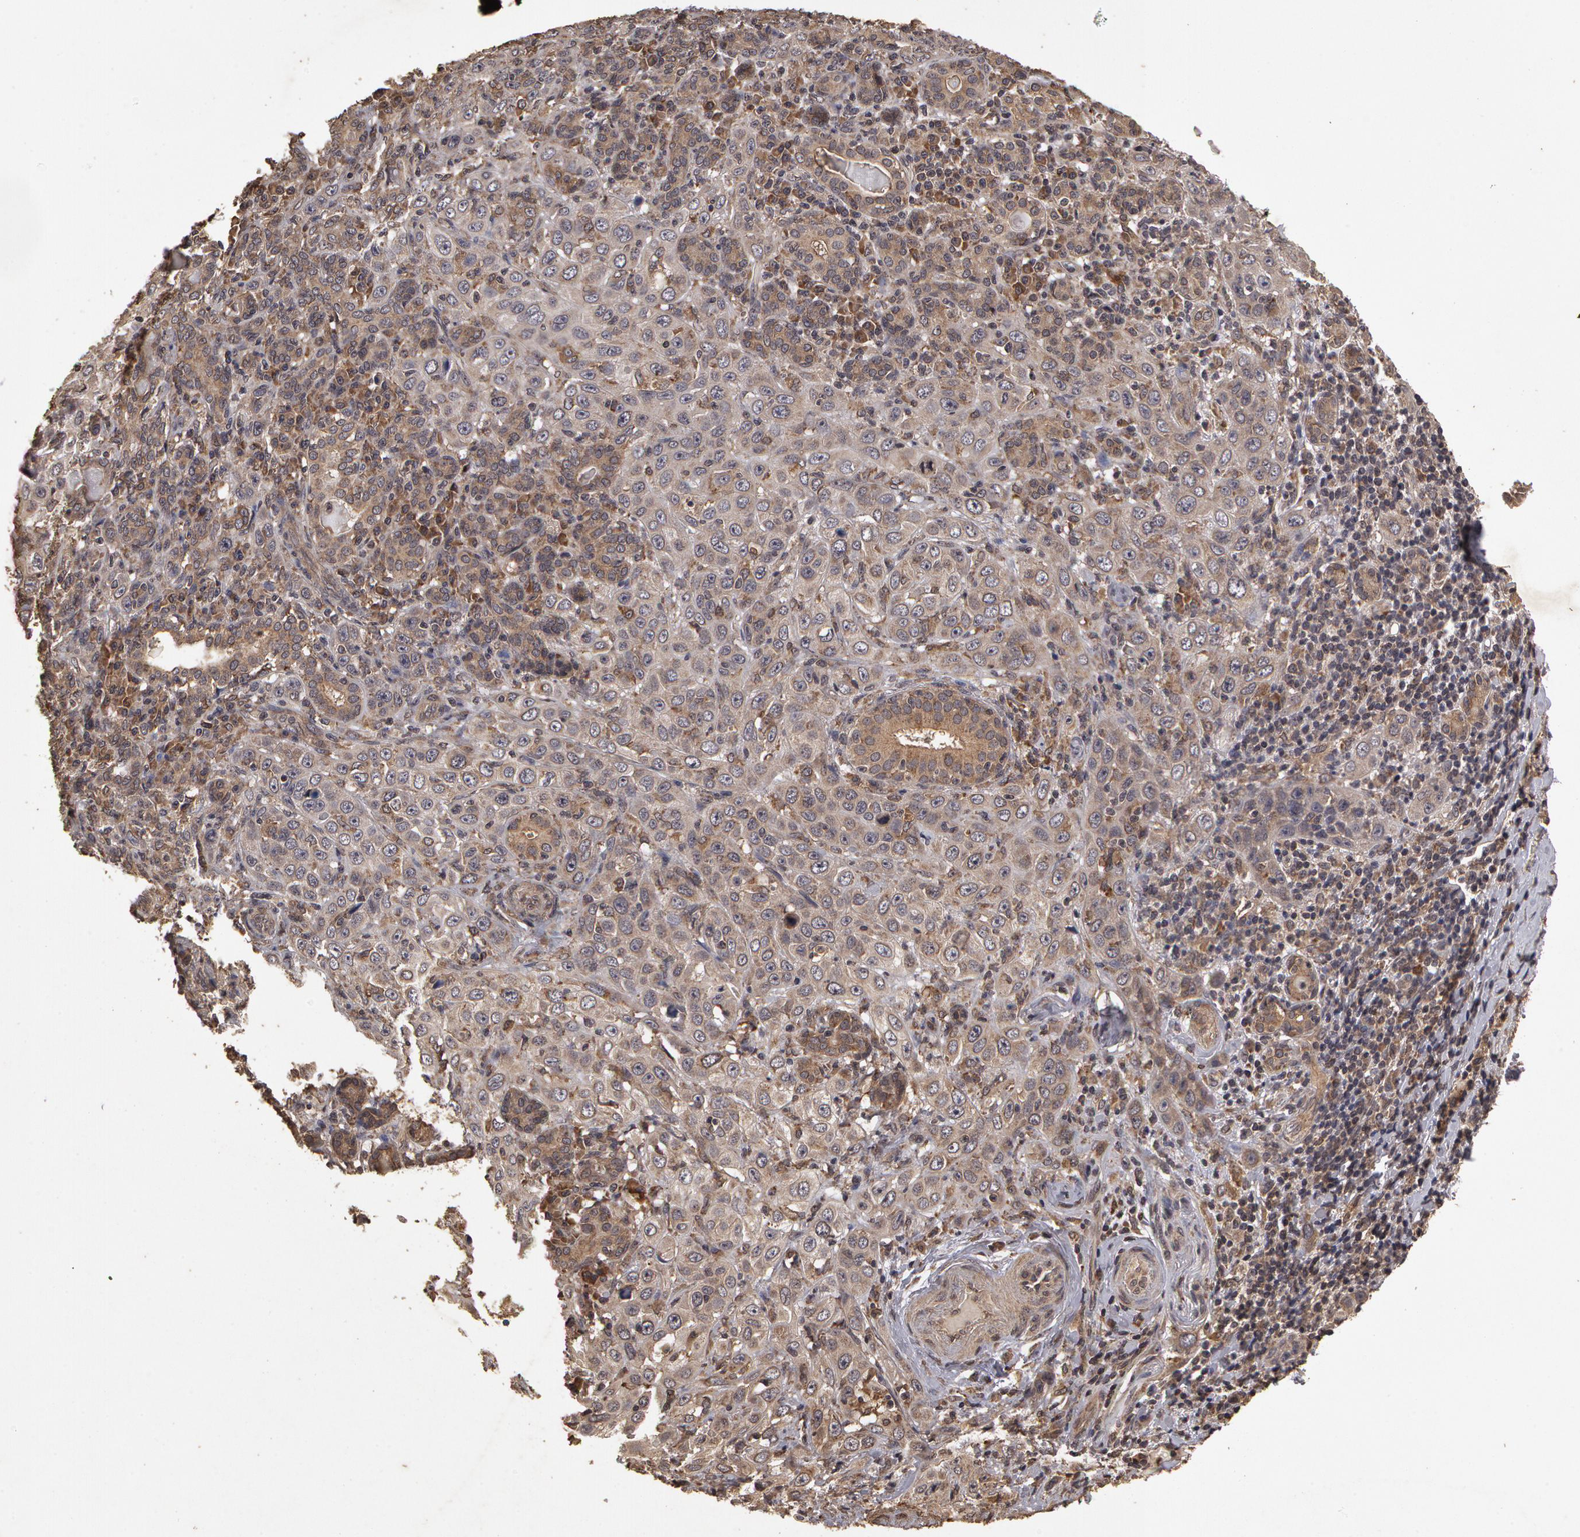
{"staining": {"intensity": "negative", "quantity": "none", "location": "none"}, "tissue": "skin cancer", "cell_type": "Tumor cells", "image_type": "cancer", "snomed": [{"axis": "morphology", "description": "Squamous cell carcinoma, NOS"}, {"axis": "topography", "description": "Skin"}], "caption": "The image demonstrates no staining of tumor cells in skin cancer. (DAB immunohistochemistry visualized using brightfield microscopy, high magnification).", "gene": "CALR", "patient": {"sex": "male", "age": 84}}